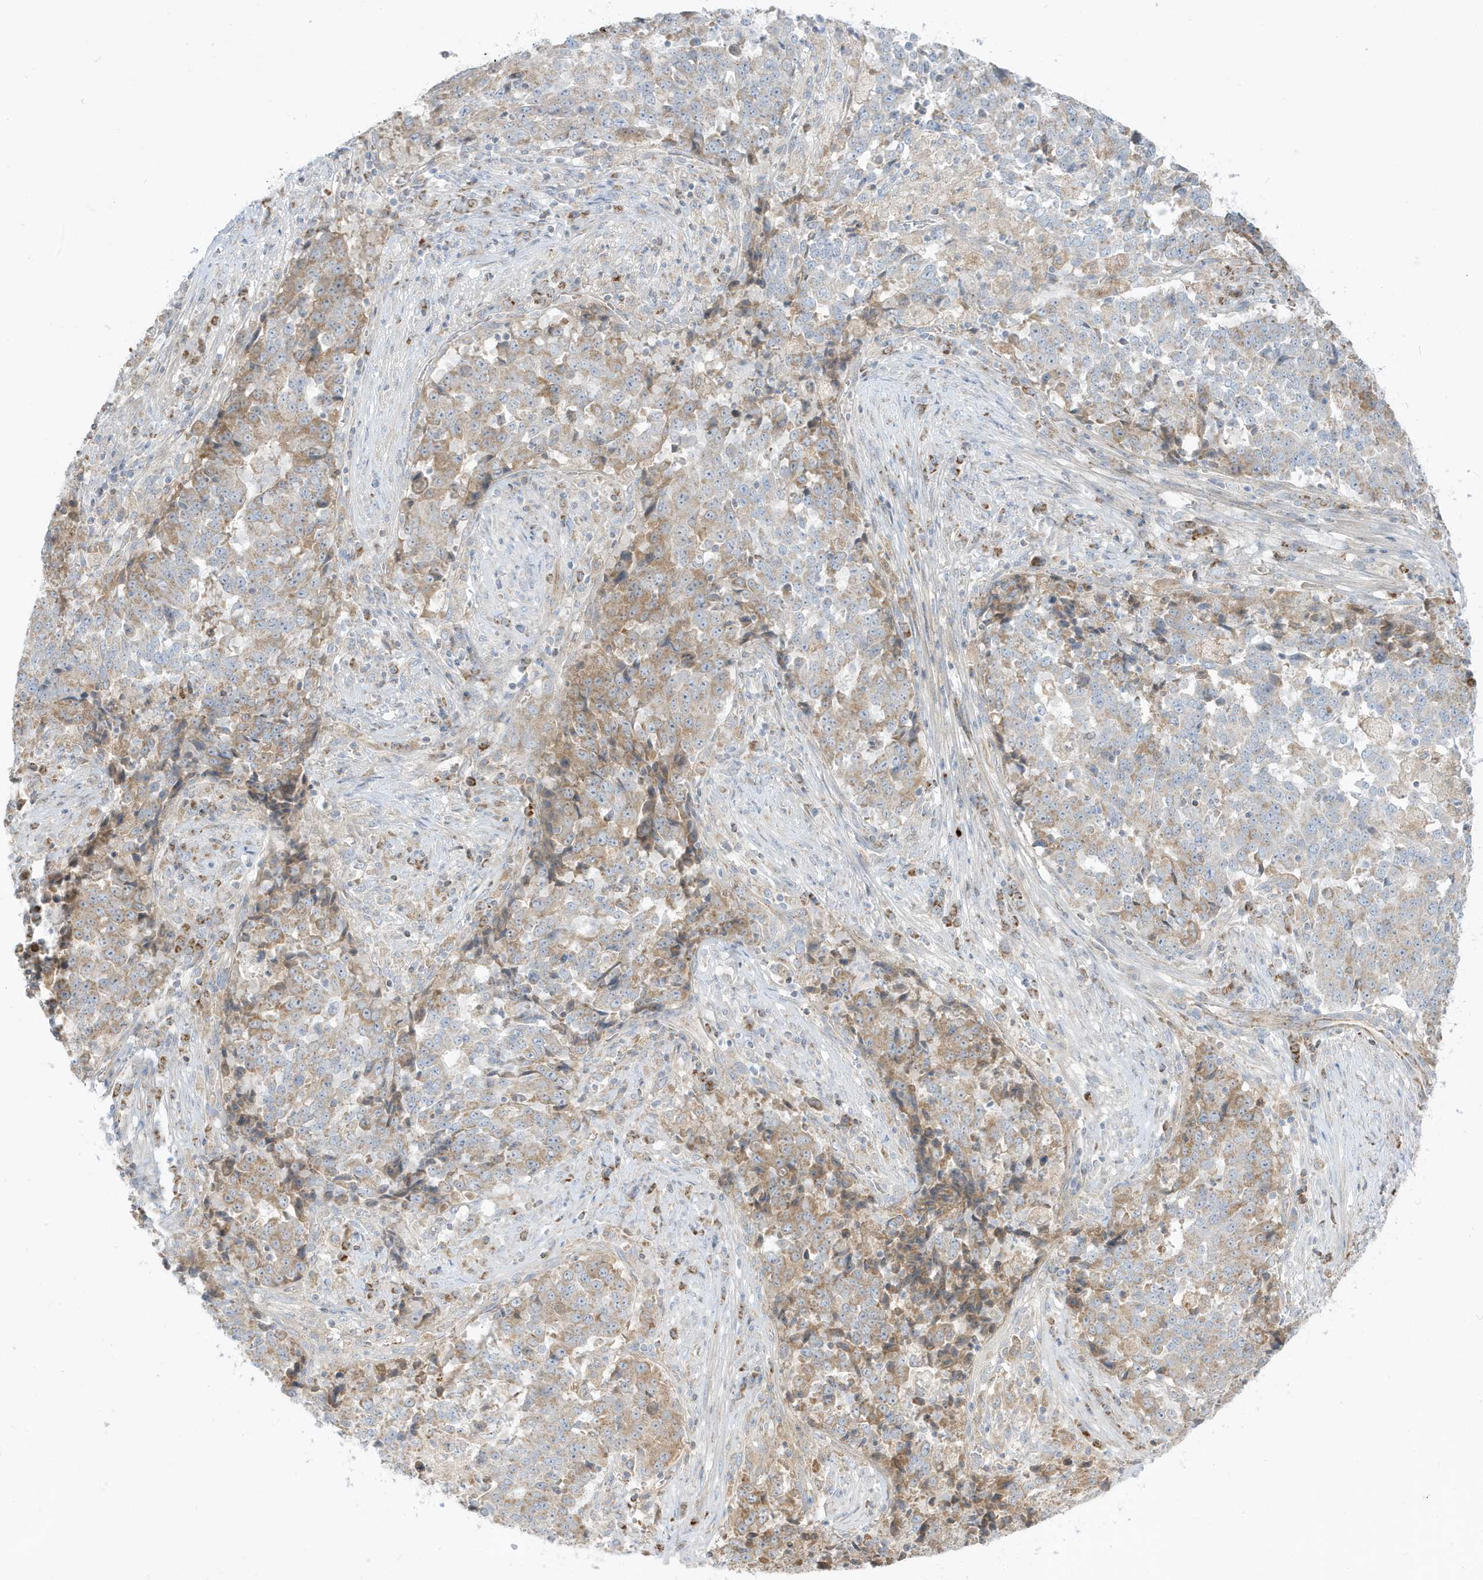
{"staining": {"intensity": "weak", "quantity": "25%-75%", "location": "cytoplasmic/membranous"}, "tissue": "stomach cancer", "cell_type": "Tumor cells", "image_type": "cancer", "snomed": [{"axis": "morphology", "description": "Adenocarcinoma, NOS"}, {"axis": "topography", "description": "Stomach"}], "caption": "Weak cytoplasmic/membranous protein expression is seen in about 25%-75% of tumor cells in stomach cancer (adenocarcinoma). (Stains: DAB in brown, nuclei in blue, Microscopy: brightfield microscopy at high magnification).", "gene": "IFT57", "patient": {"sex": "male", "age": 59}}